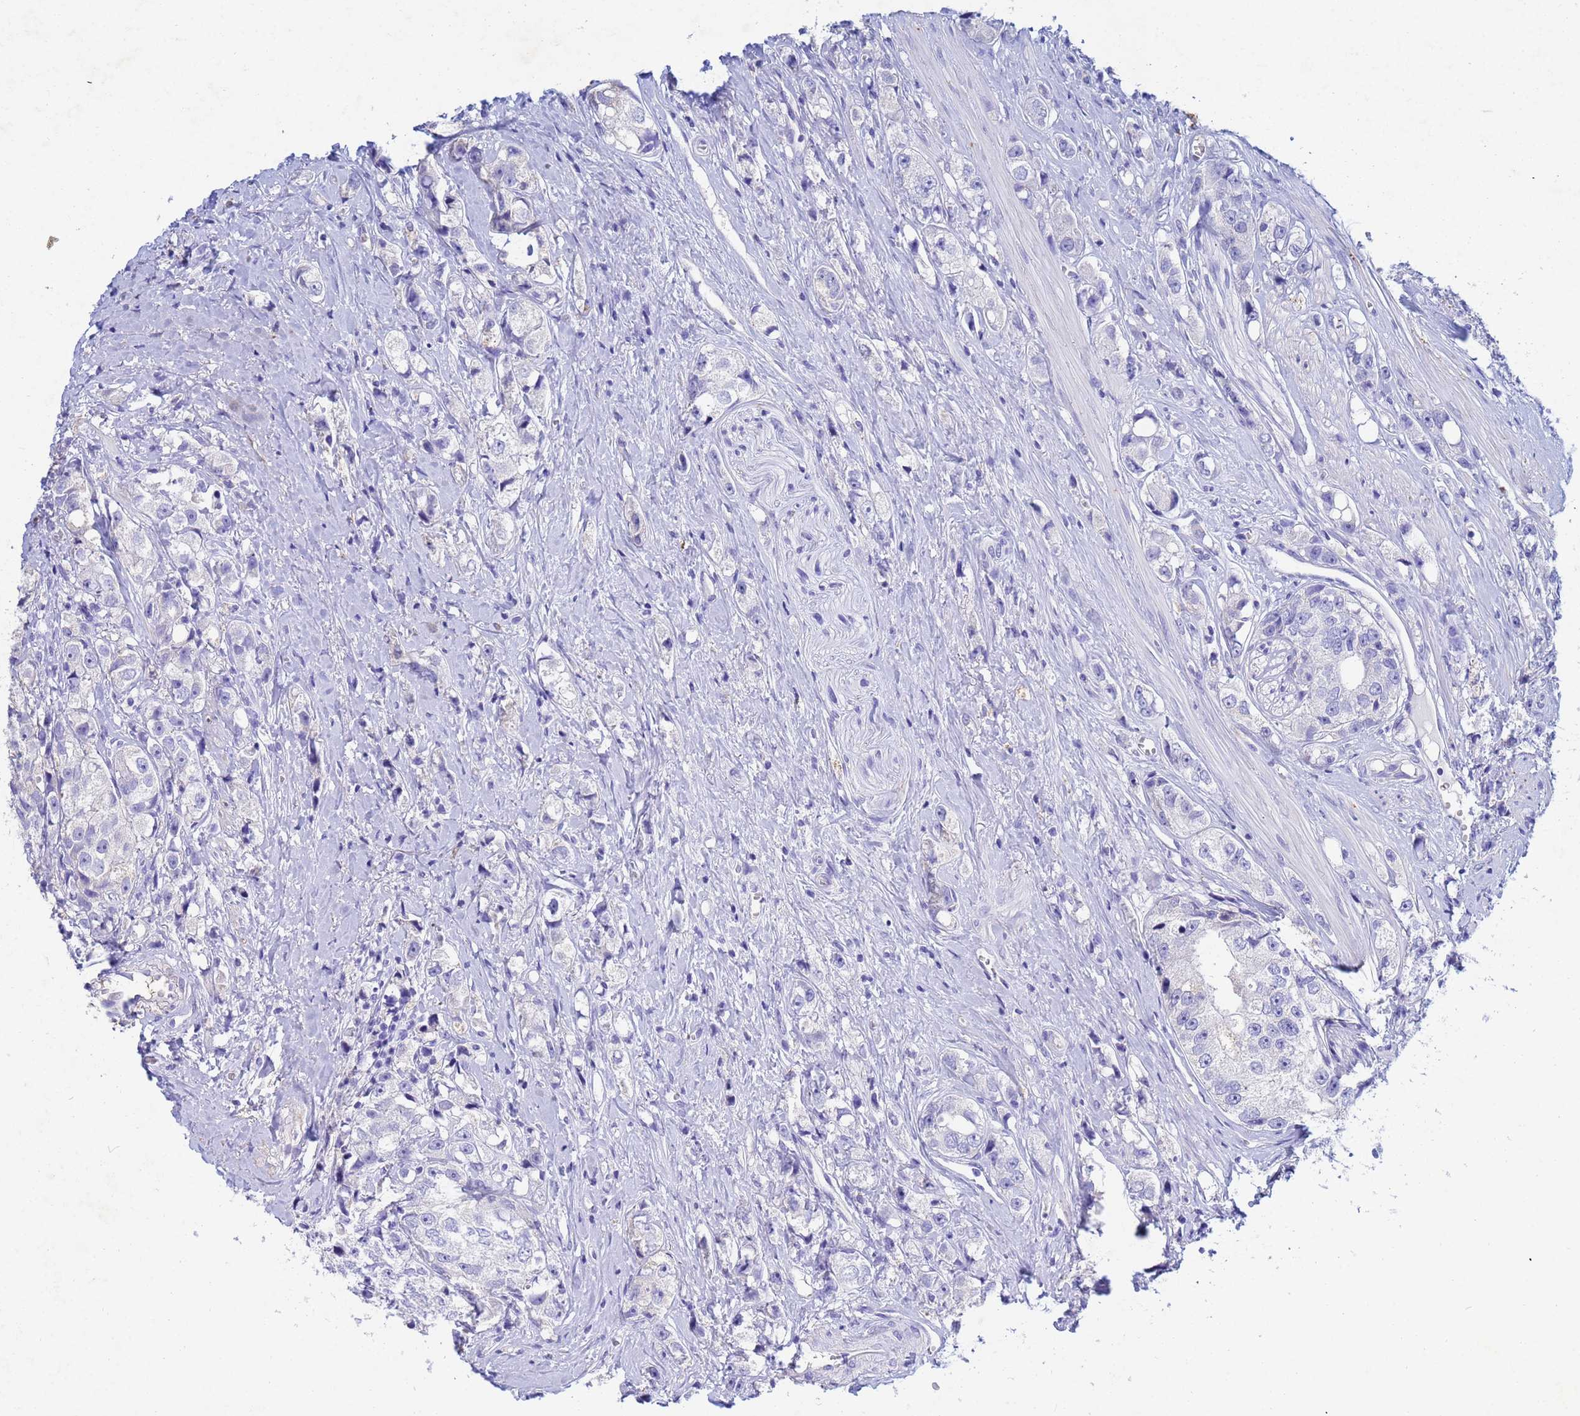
{"staining": {"intensity": "negative", "quantity": "none", "location": "none"}, "tissue": "prostate cancer", "cell_type": "Tumor cells", "image_type": "cancer", "snomed": [{"axis": "morphology", "description": "Adenocarcinoma, High grade"}, {"axis": "topography", "description": "Prostate"}], "caption": "Immunohistochemistry (IHC) micrograph of neoplastic tissue: human adenocarcinoma (high-grade) (prostate) stained with DAB (3,3'-diaminobenzidine) reveals no significant protein staining in tumor cells. (Stains: DAB immunohistochemistry with hematoxylin counter stain, Microscopy: brightfield microscopy at high magnification).", "gene": "CSTB", "patient": {"sex": "male", "age": 74}}